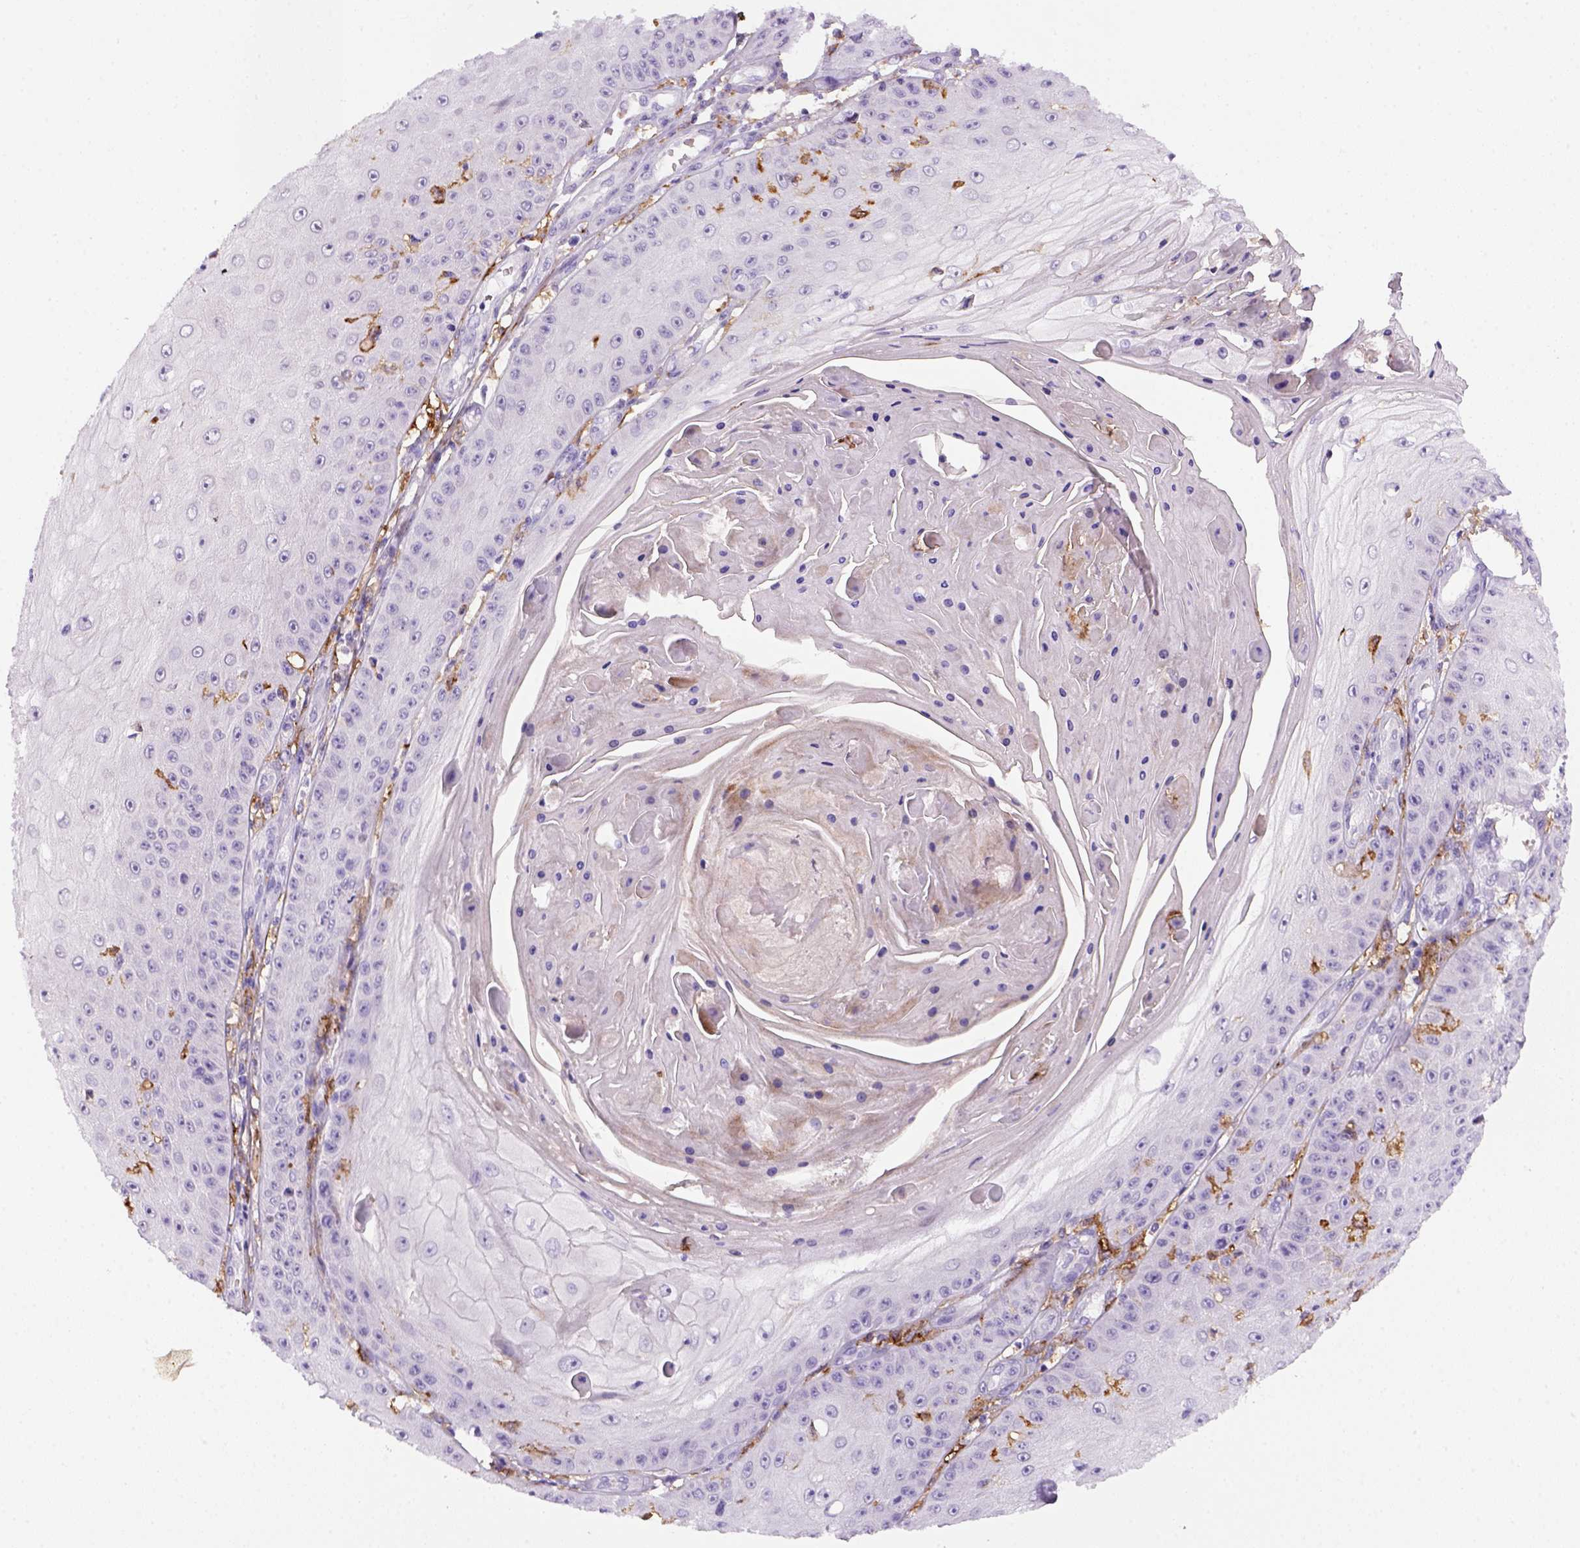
{"staining": {"intensity": "negative", "quantity": "none", "location": "none"}, "tissue": "skin cancer", "cell_type": "Tumor cells", "image_type": "cancer", "snomed": [{"axis": "morphology", "description": "Squamous cell carcinoma, NOS"}, {"axis": "topography", "description": "Skin"}], "caption": "This photomicrograph is of squamous cell carcinoma (skin) stained with immunohistochemistry (IHC) to label a protein in brown with the nuclei are counter-stained blue. There is no staining in tumor cells. (Immunohistochemistry, brightfield microscopy, high magnification).", "gene": "CD14", "patient": {"sex": "male", "age": 70}}